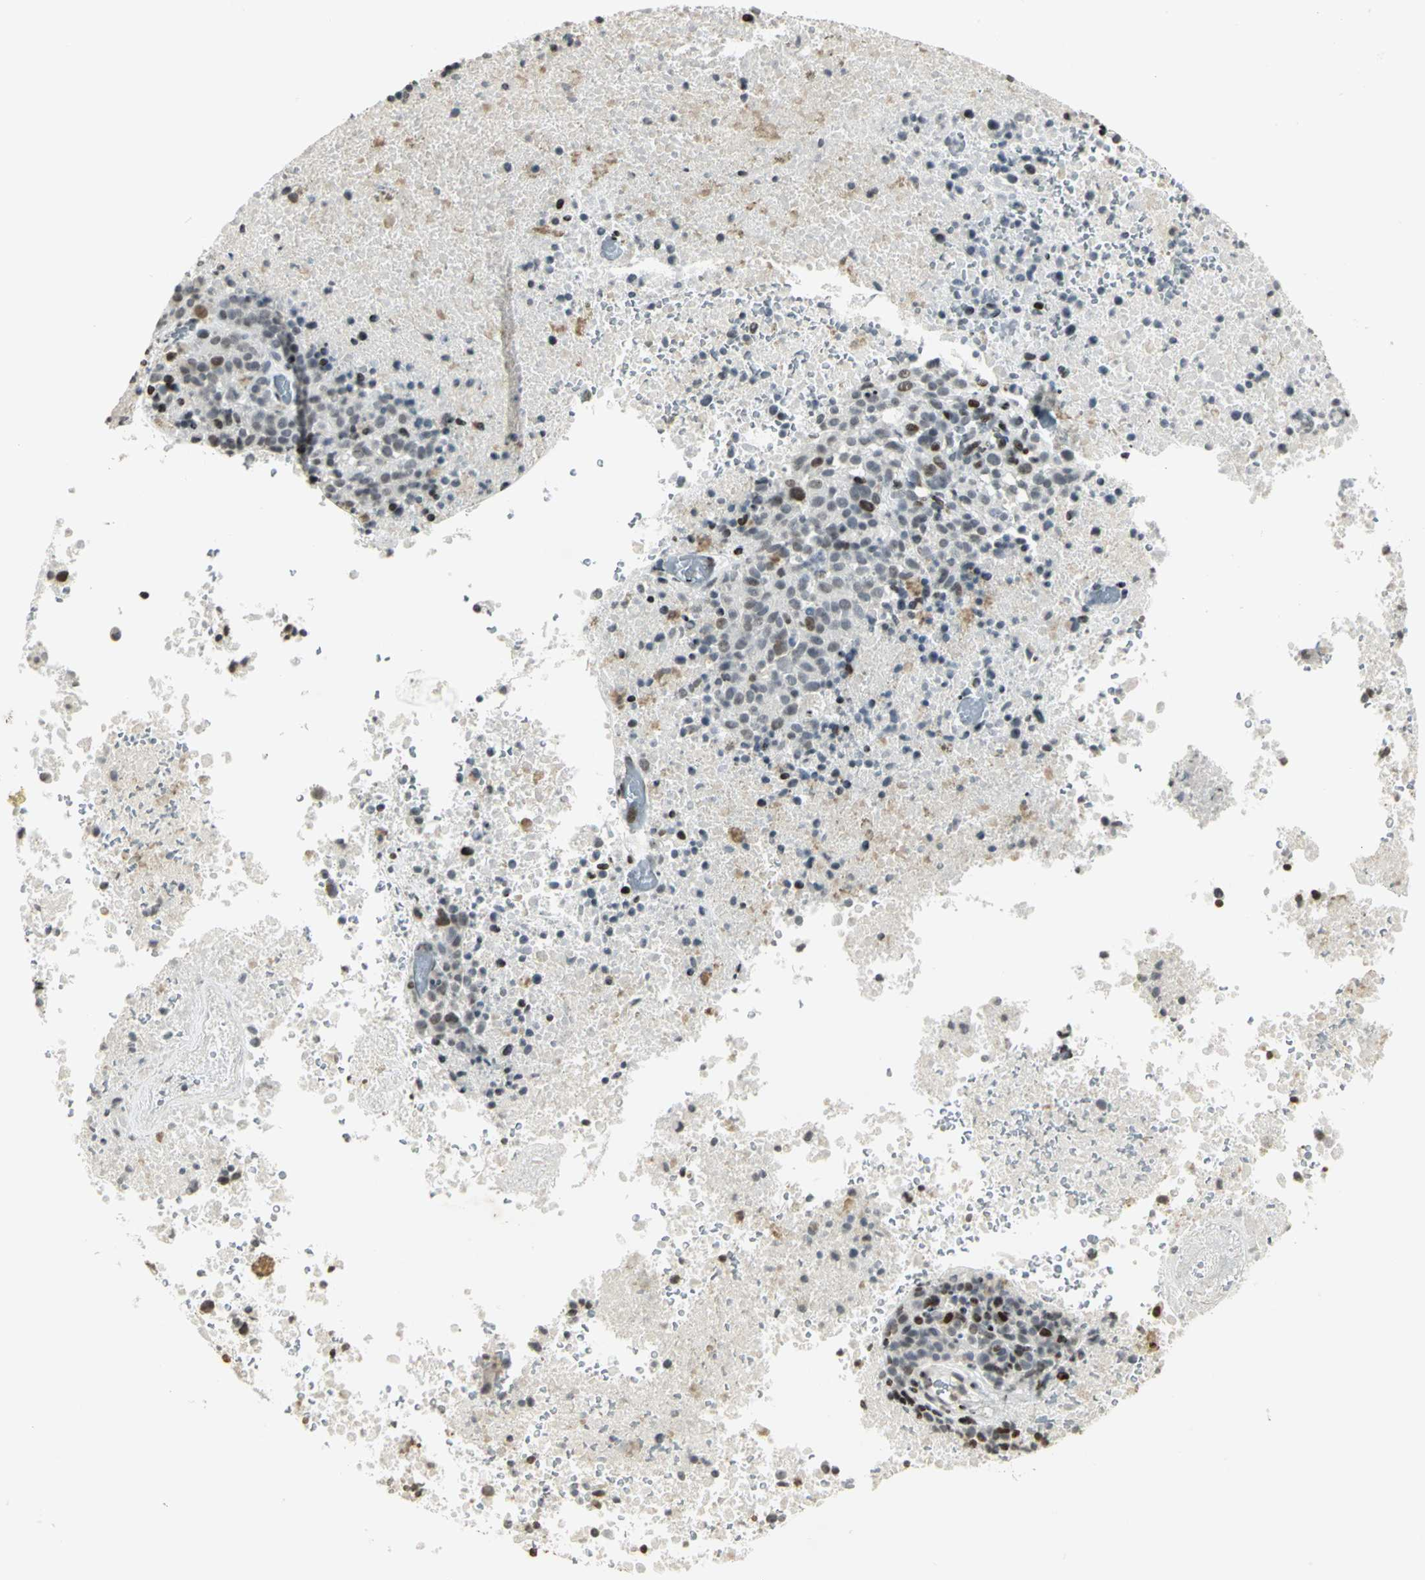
{"staining": {"intensity": "moderate", "quantity": "<25%", "location": "nuclear"}, "tissue": "melanoma", "cell_type": "Tumor cells", "image_type": "cancer", "snomed": [{"axis": "morphology", "description": "Malignant melanoma, Metastatic site"}, {"axis": "topography", "description": "Cerebral cortex"}], "caption": "An image of human malignant melanoma (metastatic site) stained for a protein shows moderate nuclear brown staining in tumor cells. The staining is performed using DAB (3,3'-diaminobenzidine) brown chromogen to label protein expression. The nuclei are counter-stained blue using hematoxylin.", "gene": "KDM1A", "patient": {"sex": "female", "age": 52}}